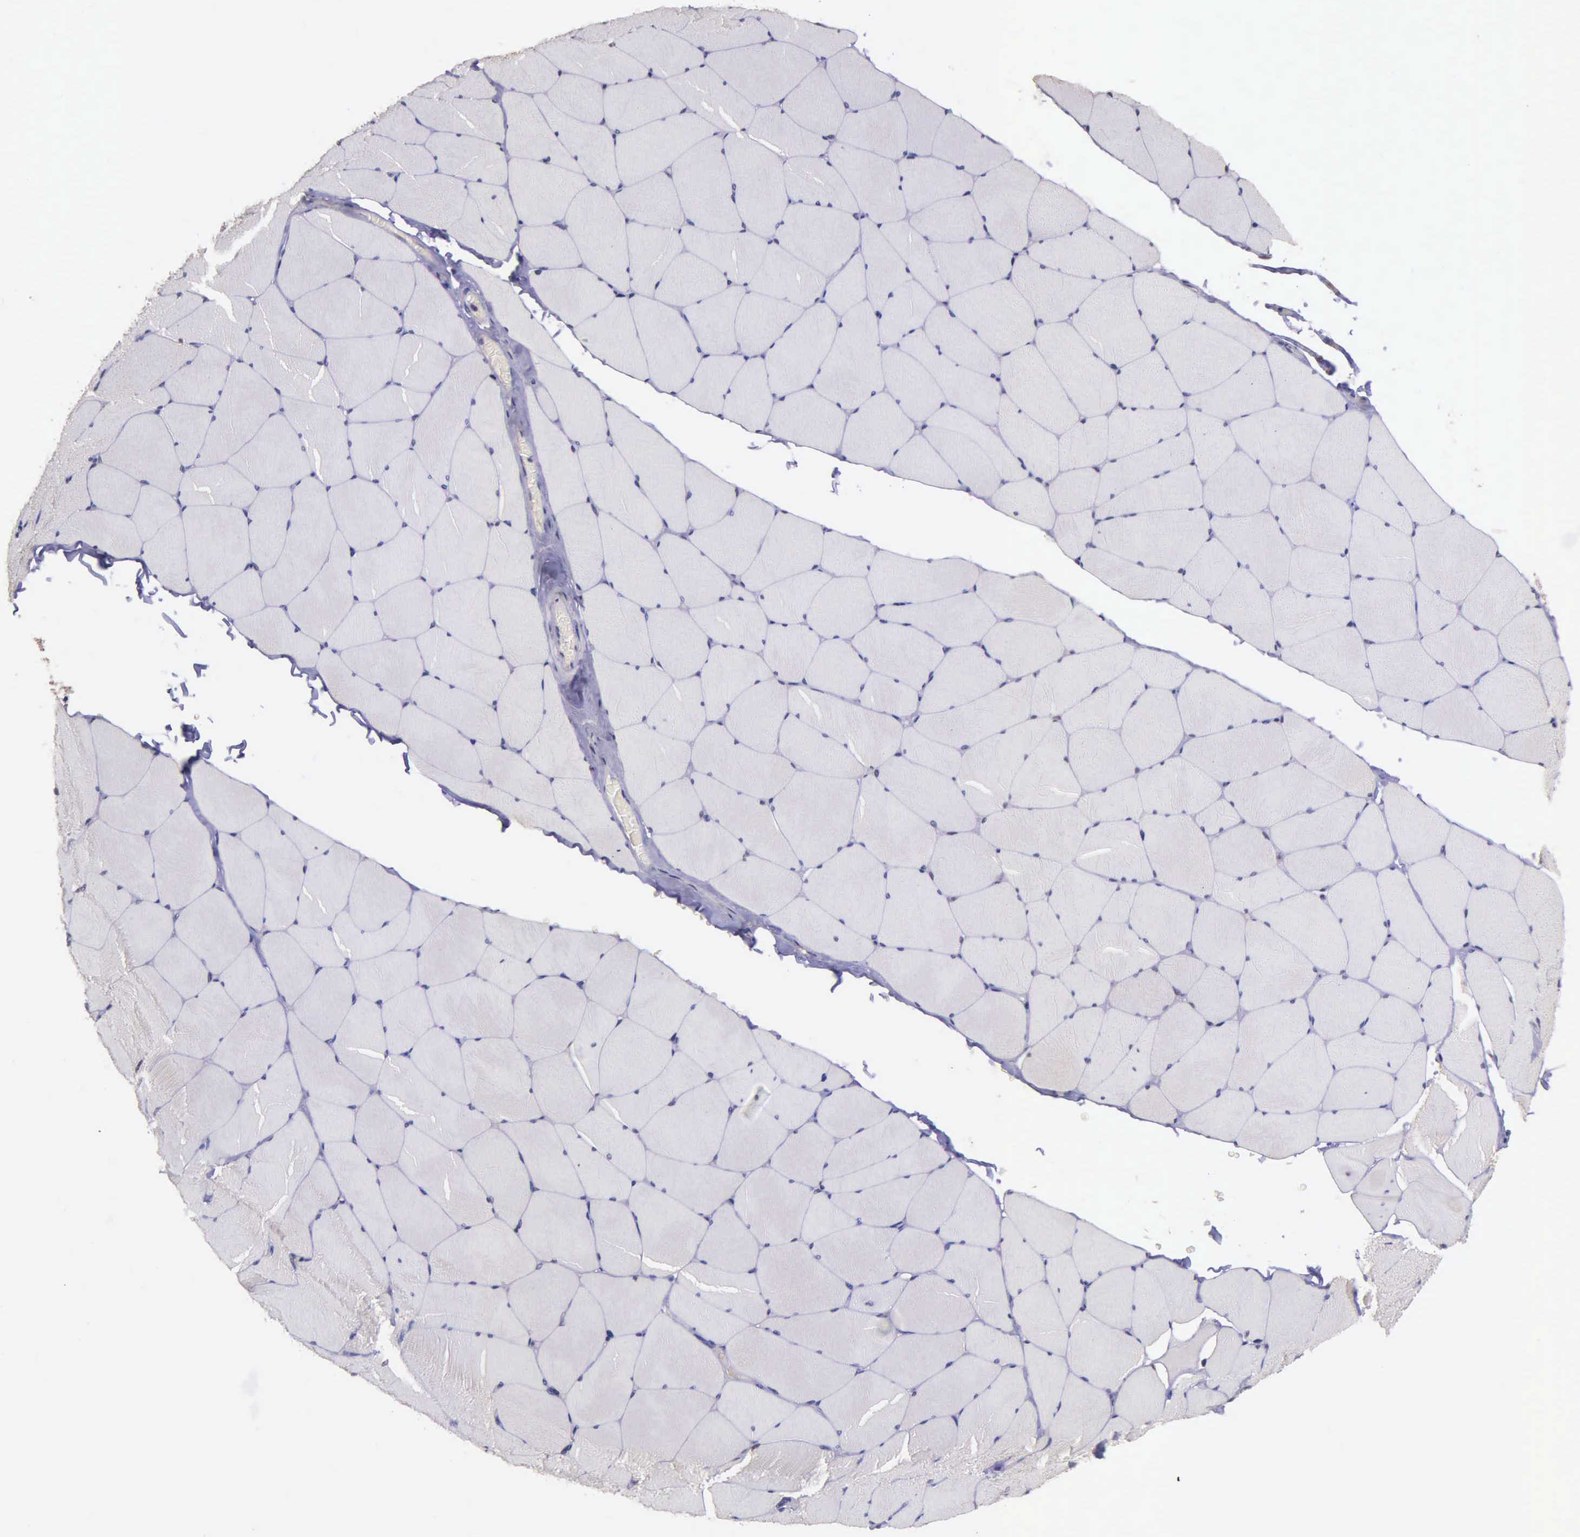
{"staining": {"intensity": "negative", "quantity": "none", "location": "none"}, "tissue": "skeletal muscle", "cell_type": "Myocytes", "image_type": "normal", "snomed": [{"axis": "morphology", "description": "Normal tissue, NOS"}, {"axis": "topography", "description": "Skeletal muscle"}, {"axis": "topography", "description": "Salivary gland"}], "caption": "Immunohistochemistry (IHC) image of benign human skeletal muscle stained for a protein (brown), which displays no staining in myocytes.", "gene": "PSMC1", "patient": {"sex": "male", "age": 62}}